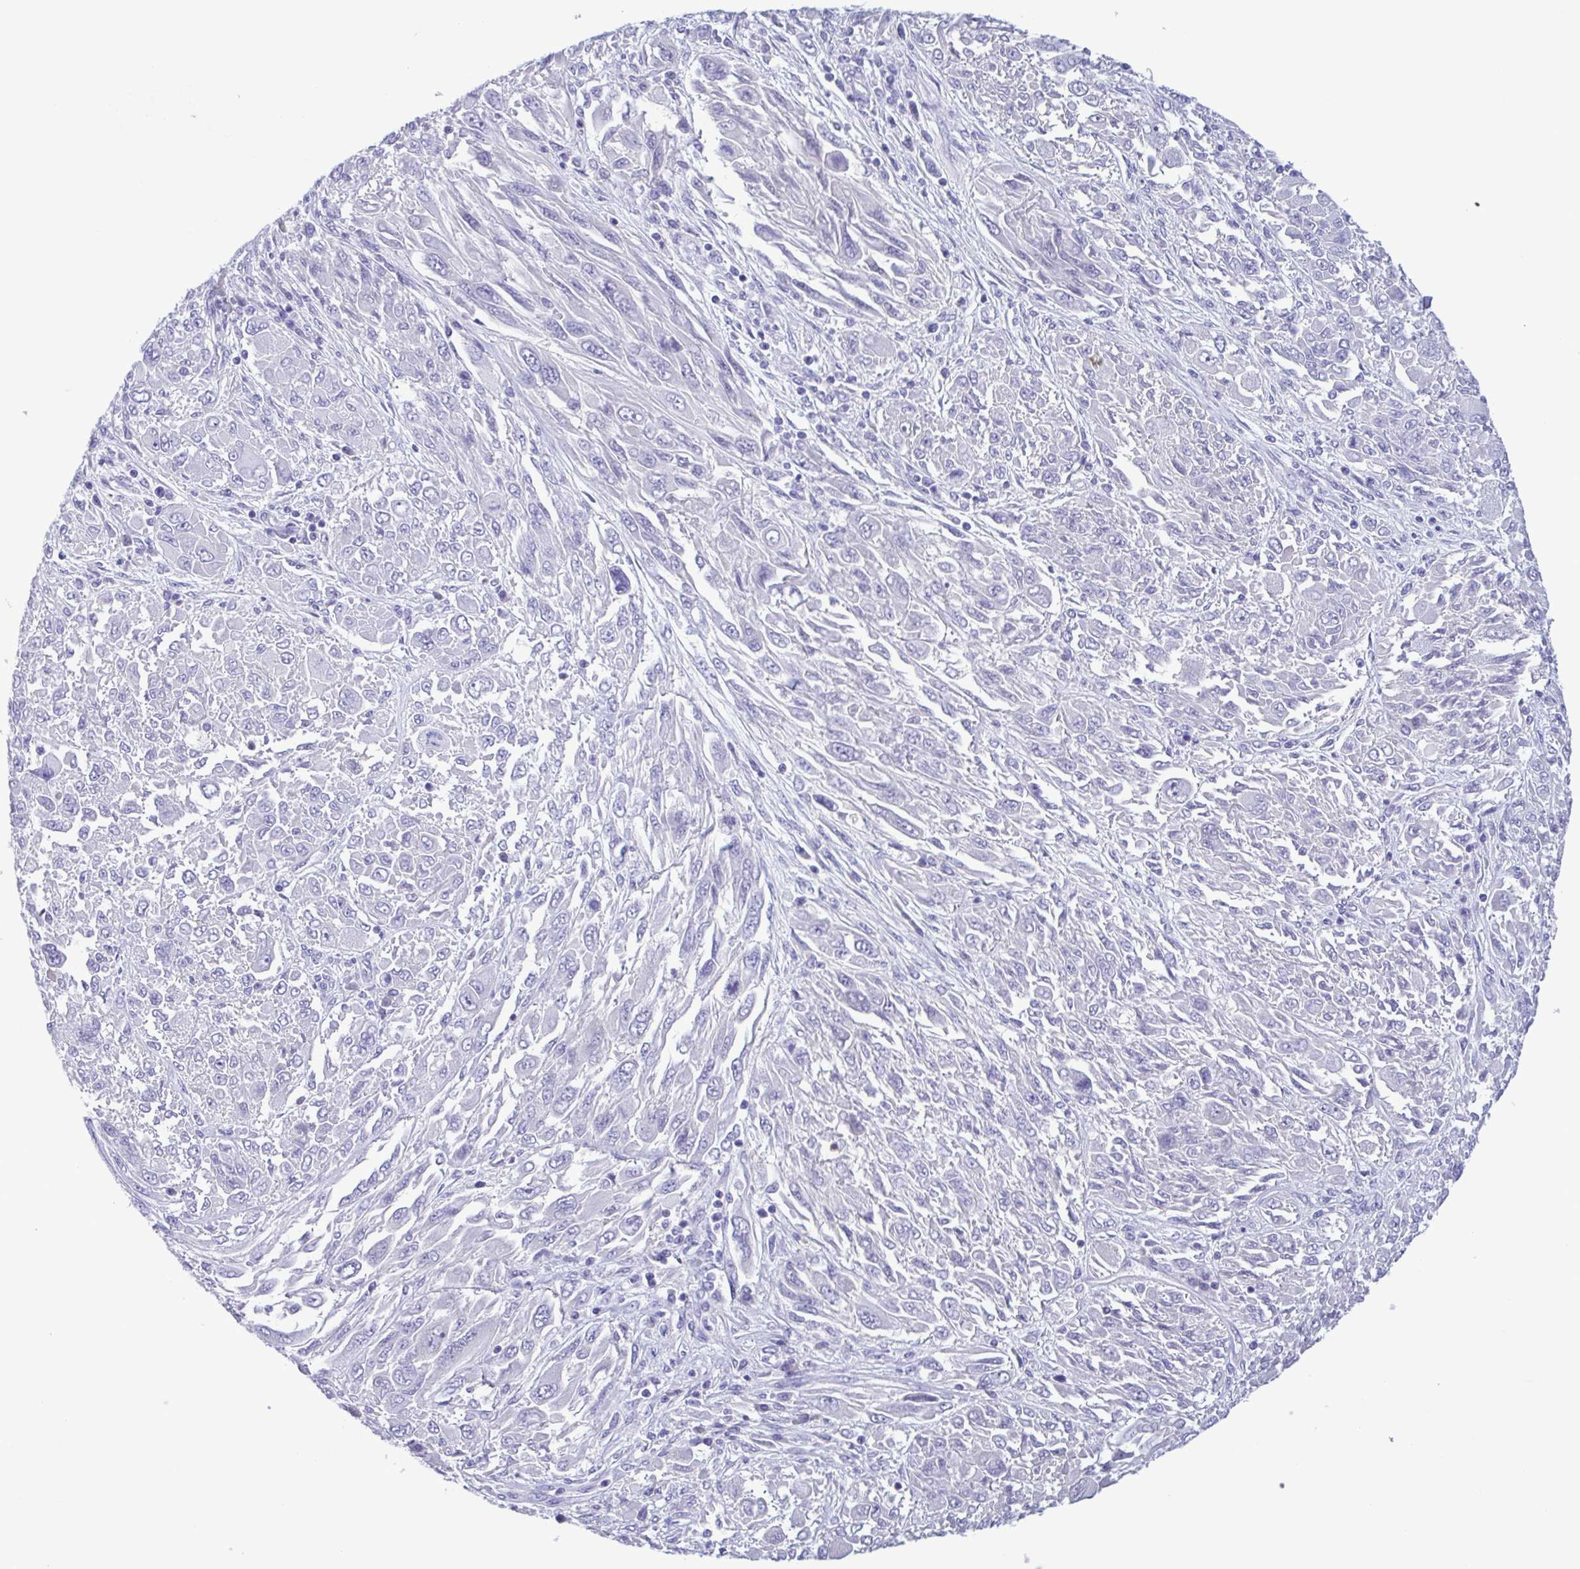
{"staining": {"intensity": "negative", "quantity": "none", "location": "none"}, "tissue": "melanoma", "cell_type": "Tumor cells", "image_type": "cancer", "snomed": [{"axis": "morphology", "description": "Malignant melanoma, NOS"}, {"axis": "topography", "description": "Skin"}], "caption": "DAB immunohistochemical staining of melanoma displays no significant positivity in tumor cells.", "gene": "INAFM1", "patient": {"sex": "female", "age": 91}}